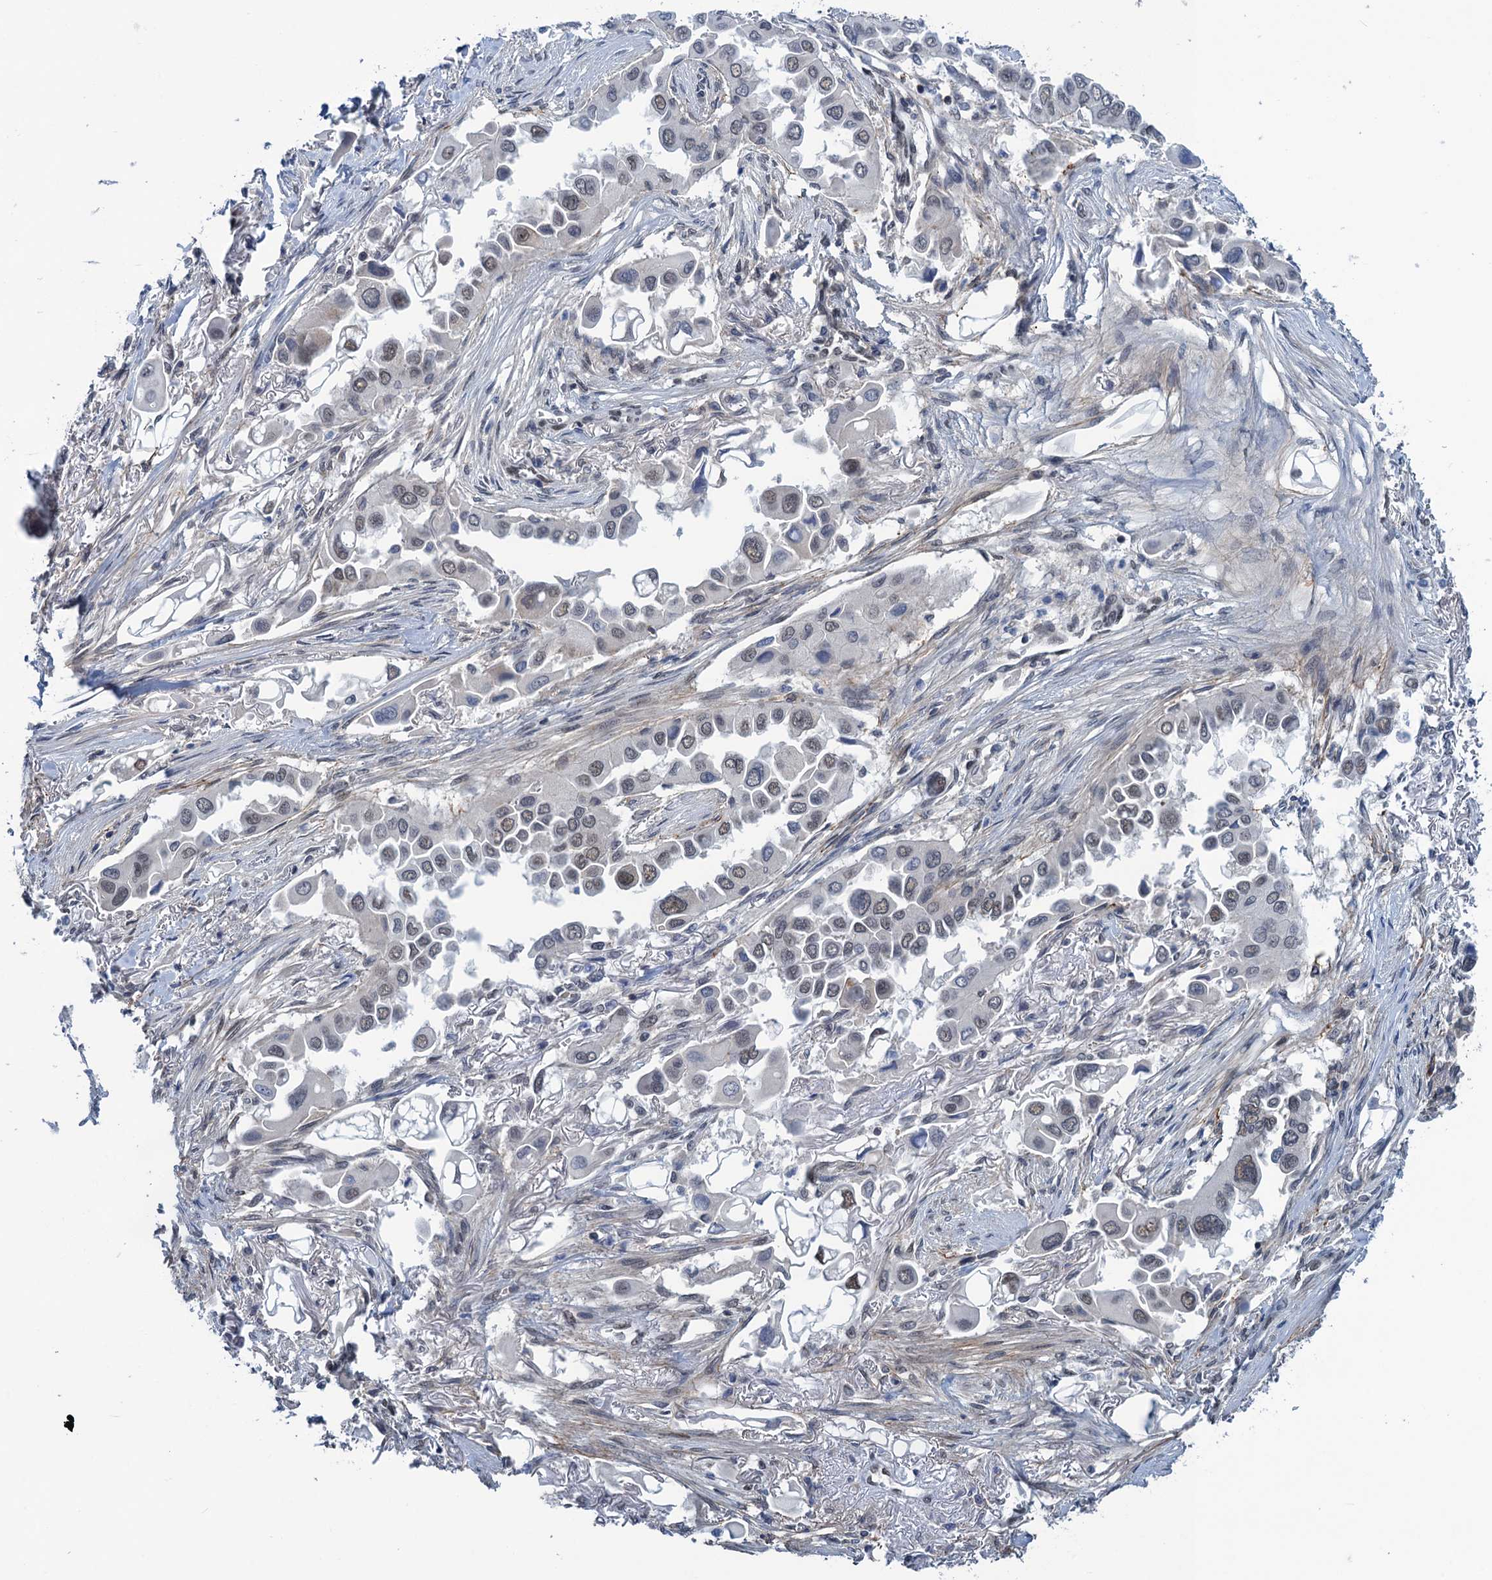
{"staining": {"intensity": "weak", "quantity": "25%-75%", "location": "nuclear"}, "tissue": "lung cancer", "cell_type": "Tumor cells", "image_type": "cancer", "snomed": [{"axis": "morphology", "description": "Adenocarcinoma, NOS"}, {"axis": "topography", "description": "Lung"}], "caption": "Protein staining of lung cancer (adenocarcinoma) tissue displays weak nuclear positivity in approximately 25%-75% of tumor cells.", "gene": "SAE1", "patient": {"sex": "female", "age": 76}}